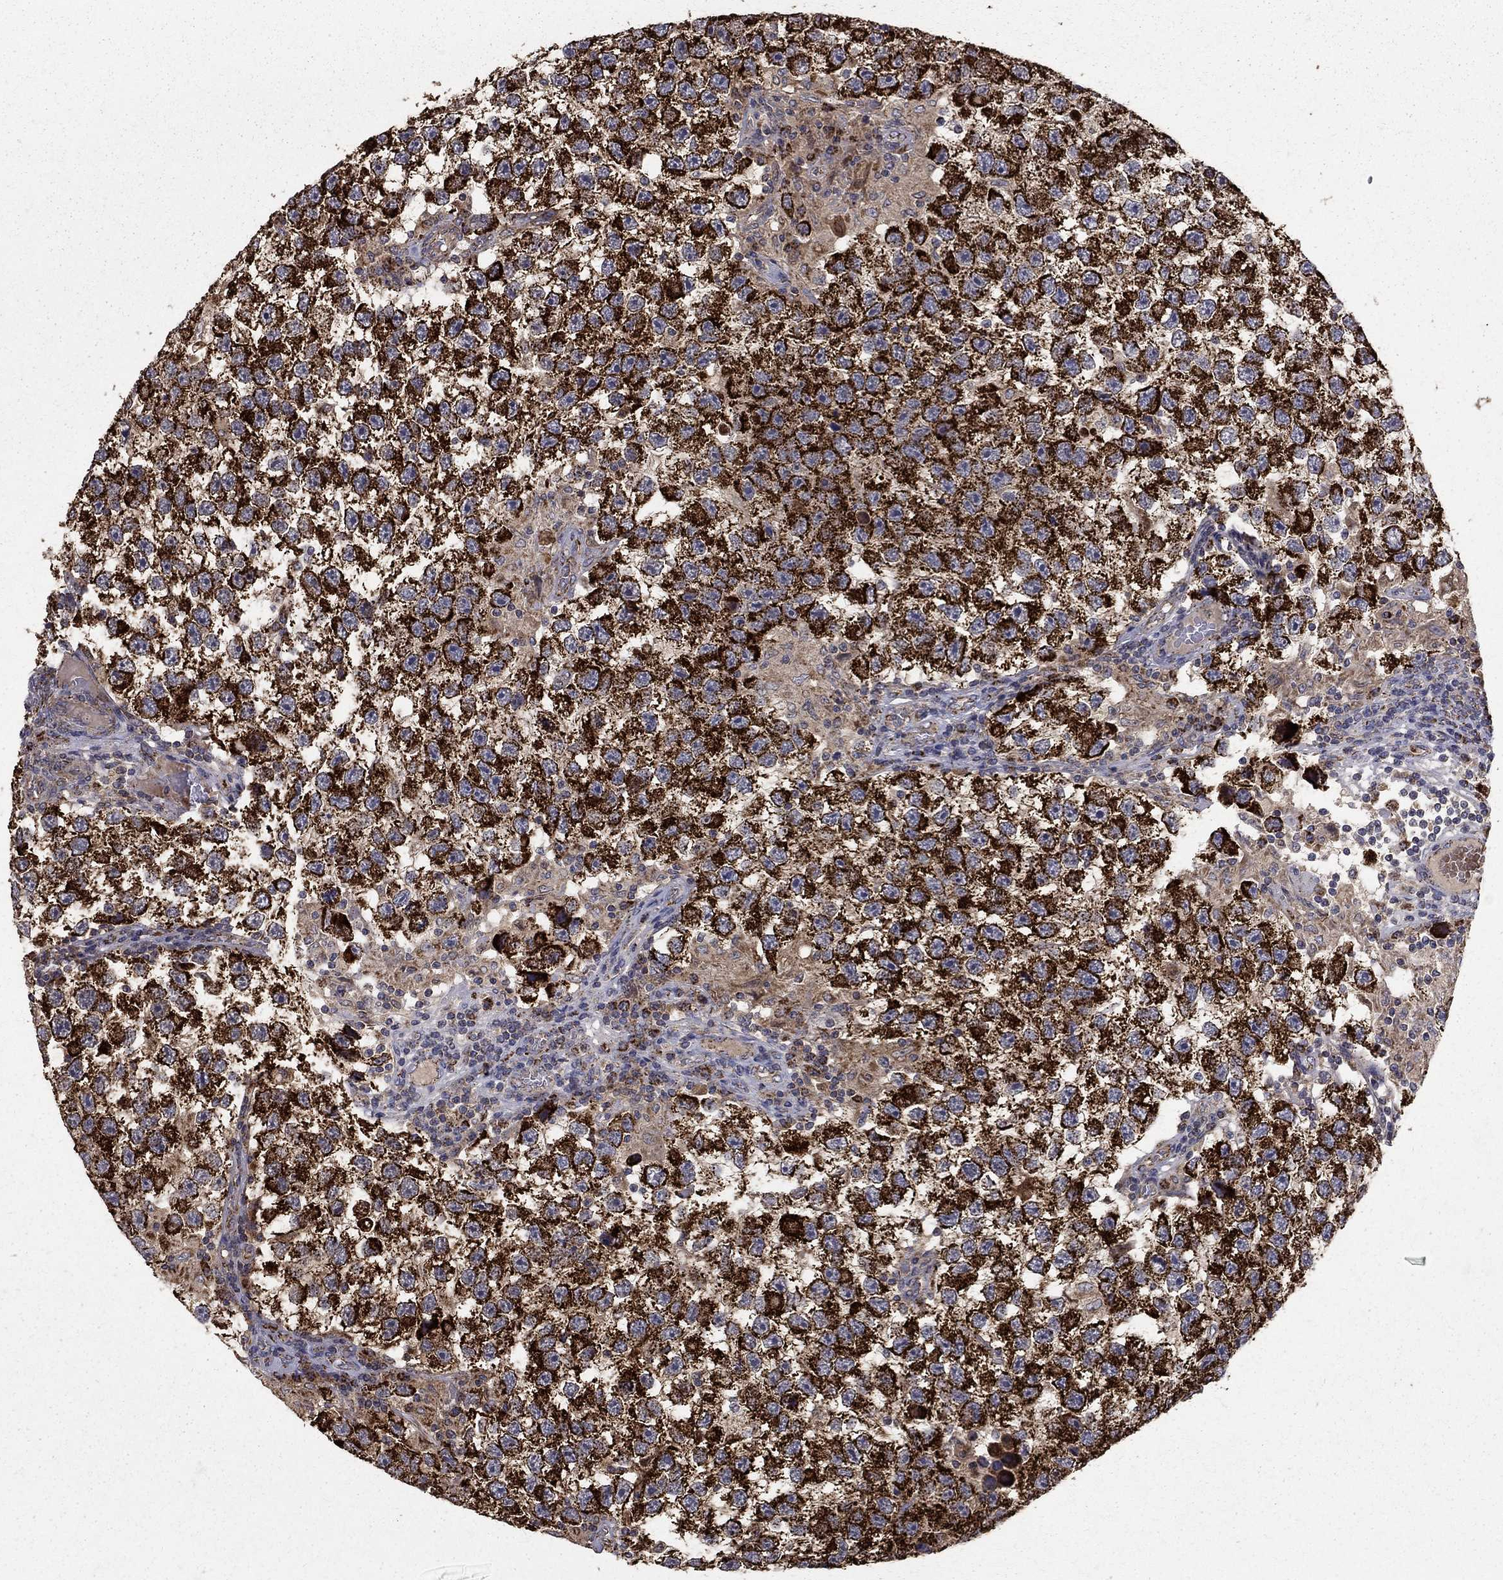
{"staining": {"intensity": "strong", "quantity": ">75%", "location": "cytoplasmic/membranous"}, "tissue": "testis cancer", "cell_type": "Tumor cells", "image_type": "cancer", "snomed": [{"axis": "morphology", "description": "Seminoma, NOS"}, {"axis": "topography", "description": "Testis"}], "caption": "The histopathology image demonstrates staining of seminoma (testis), revealing strong cytoplasmic/membranous protein positivity (brown color) within tumor cells. The staining was performed using DAB (3,3'-diaminobenzidine), with brown indicating positive protein expression. Nuclei are stained blue with hematoxylin.", "gene": "GCSH", "patient": {"sex": "male", "age": 26}}